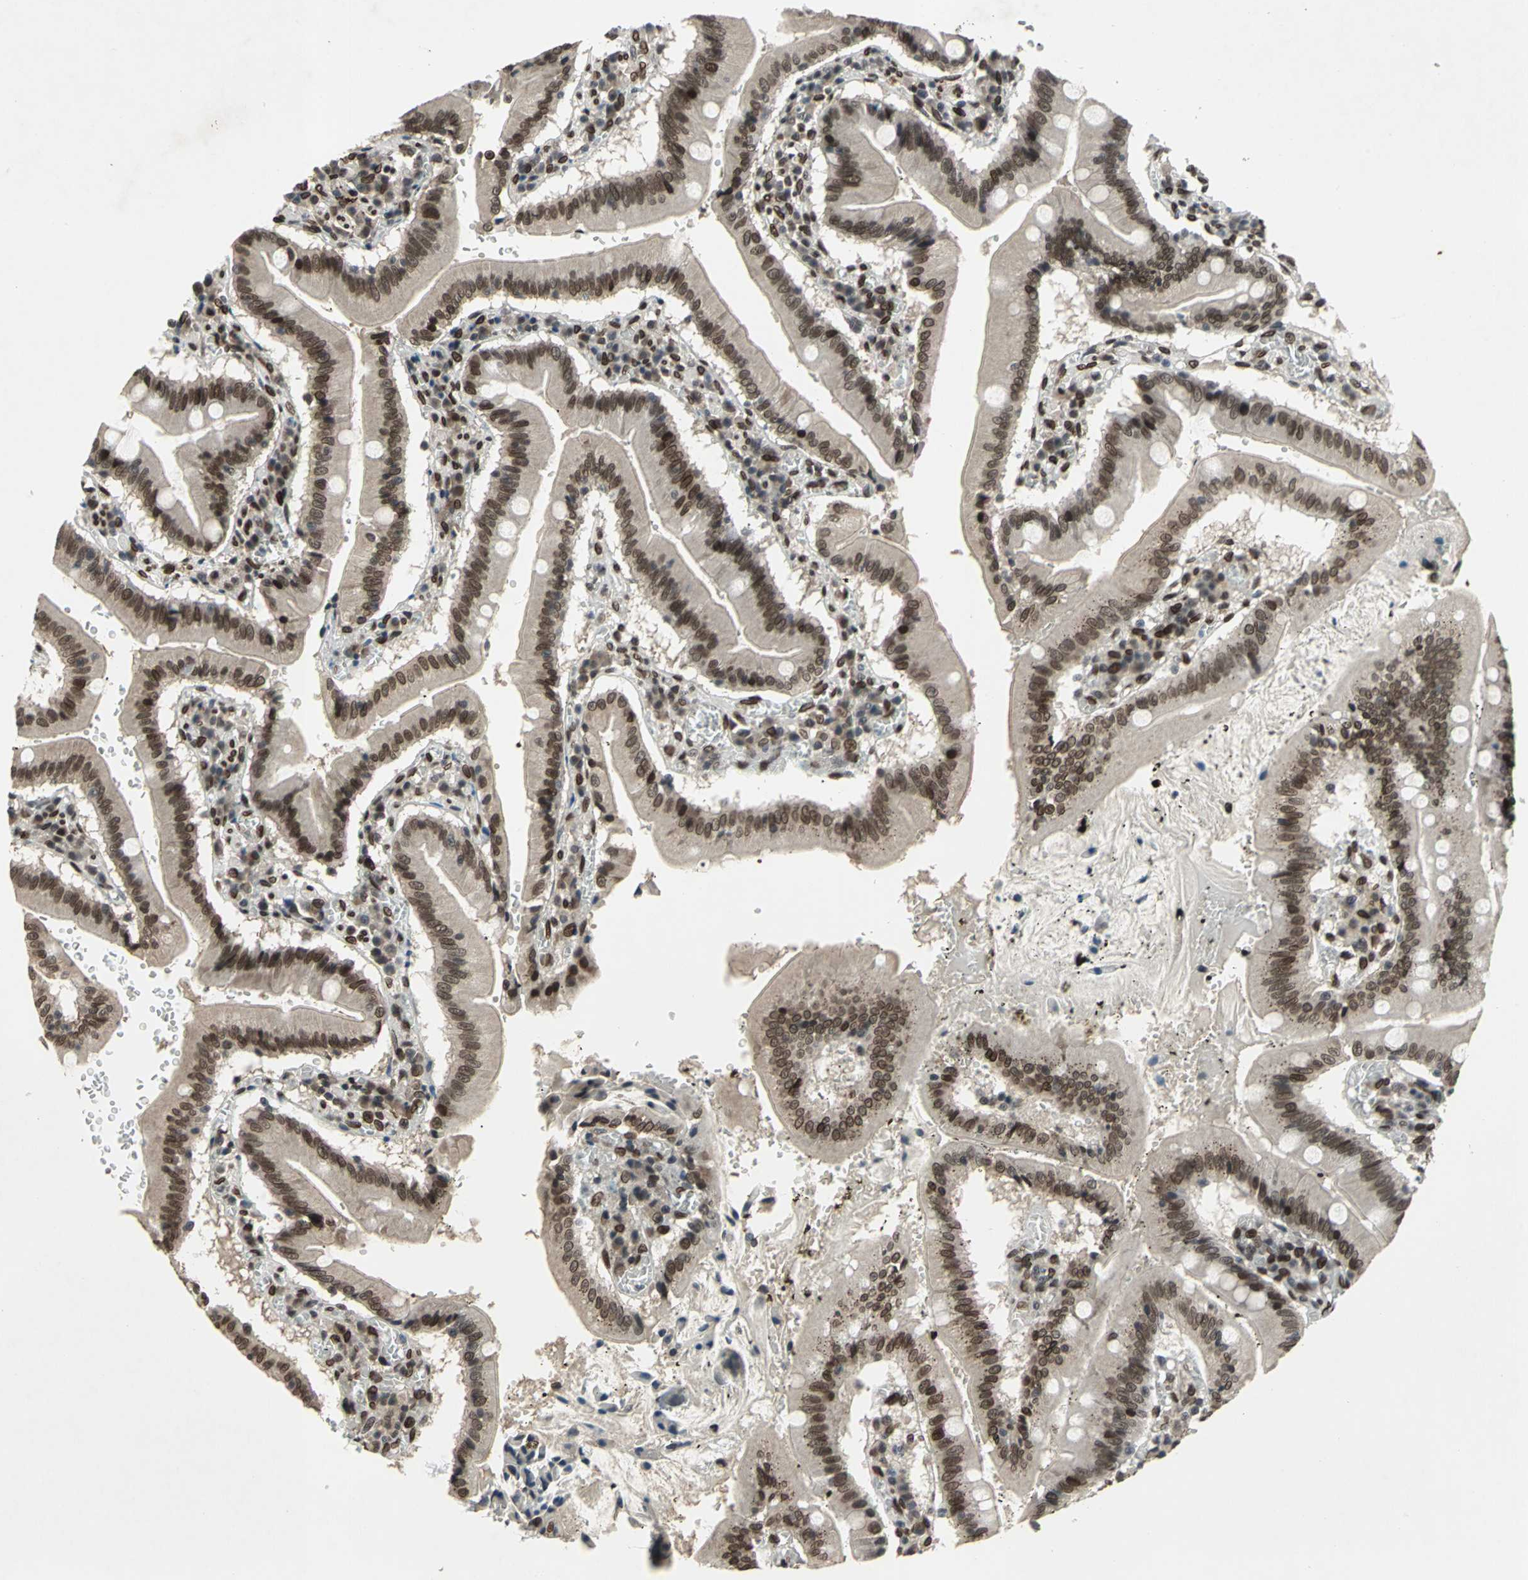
{"staining": {"intensity": "strong", "quantity": ">75%", "location": "cytoplasmic/membranous,nuclear"}, "tissue": "small intestine", "cell_type": "Glandular cells", "image_type": "normal", "snomed": [{"axis": "morphology", "description": "Normal tissue, NOS"}, {"axis": "topography", "description": "Small intestine"}], "caption": "This micrograph exhibits immunohistochemistry staining of benign human small intestine, with high strong cytoplasmic/membranous,nuclear expression in about >75% of glandular cells.", "gene": "ISY1", "patient": {"sex": "male", "age": 71}}